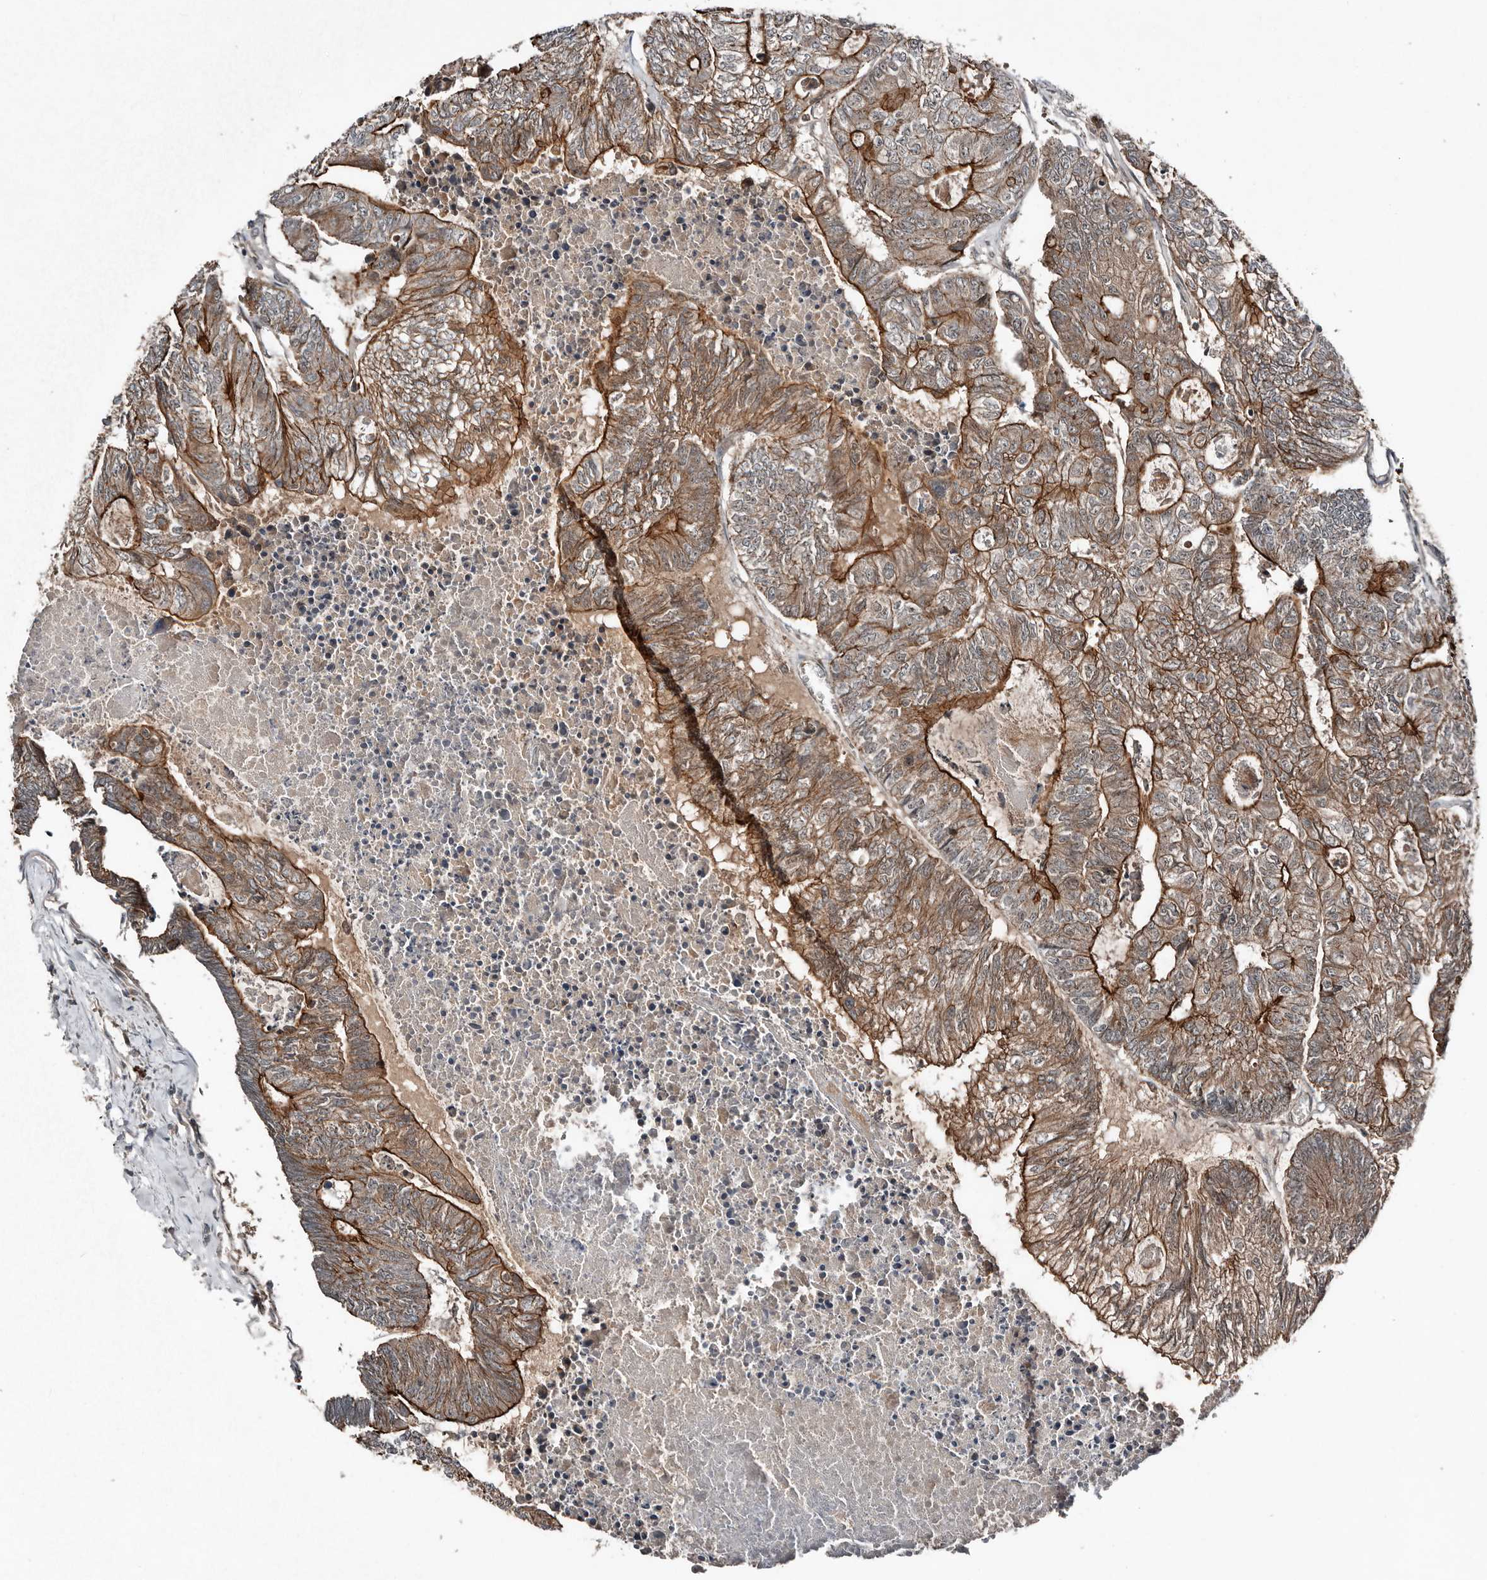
{"staining": {"intensity": "strong", "quantity": "25%-75%", "location": "cytoplasmic/membranous"}, "tissue": "colorectal cancer", "cell_type": "Tumor cells", "image_type": "cancer", "snomed": [{"axis": "morphology", "description": "Adenocarcinoma, NOS"}, {"axis": "topography", "description": "Colon"}], "caption": "Colorectal cancer (adenocarcinoma) tissue shows strong cytoplasmic/membranous expression in approximately 25%-75% of tumor cells The protein of interest is stained brown, and the nuclei are stained in blue (DAB (3,3'-diaminobenzidine) IHC with brightfield microscopy, high magnification).", "gene": "TEAD3", "patient": {"sex": "female", "age": 67}}